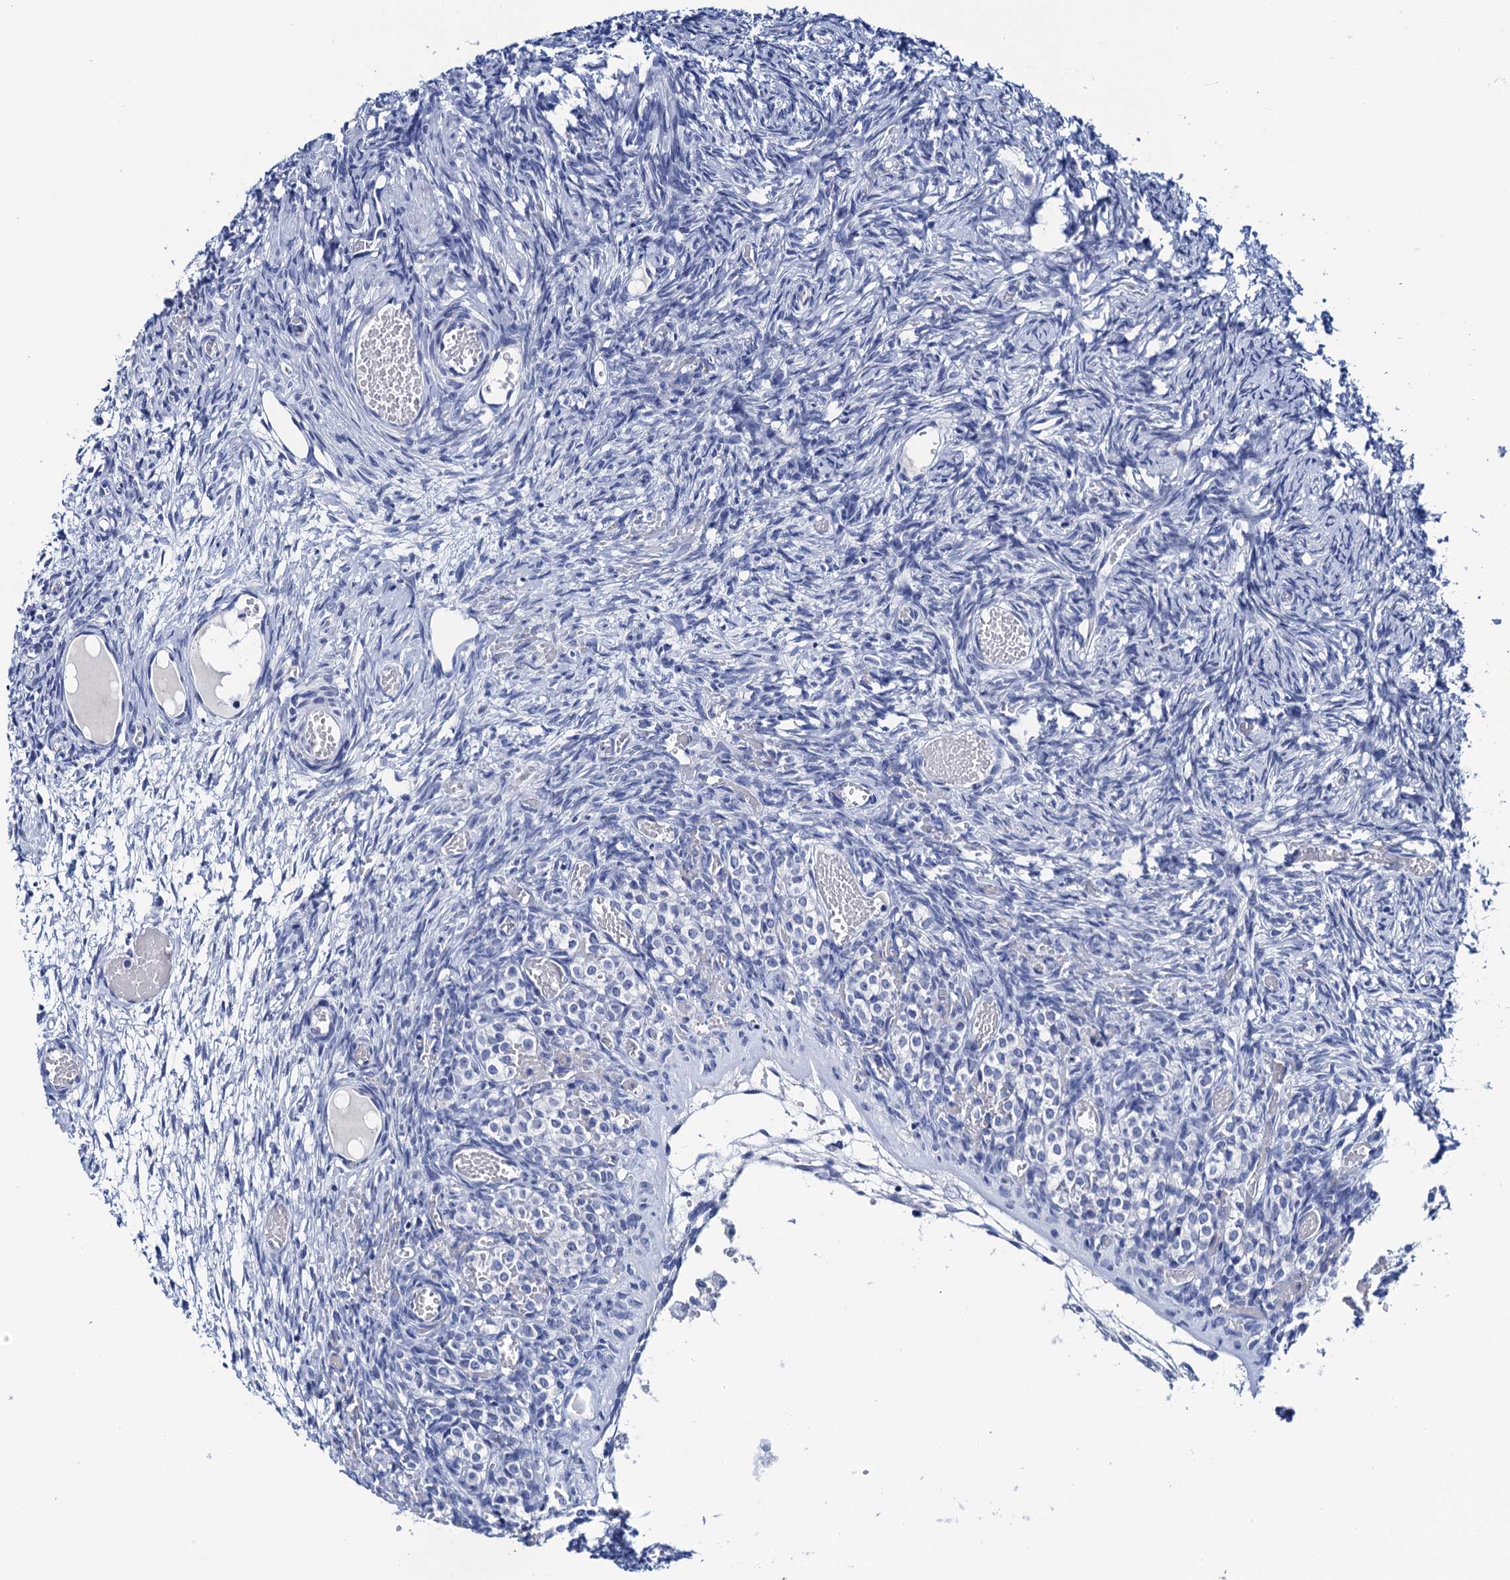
{"staining": {"intensity": "negative", "quantity": "none", "location": "none"}, "tissue": "ovary", "cell_type": "Ovarian stroma cells", "image_type": "normal", "snomed": [{"axis": "morphology", "description": "Adenocarcinoma, NOS"}, {"axis": "topography", "description": "Endometrium"}], "caption": "This is an immunohistochemistry (IHC) photomicrograph of normal ovary. There is no expression in ovarian stroma cells.", "gene": "LYPD3", "patient": {"sex": "female", "age": 32}}